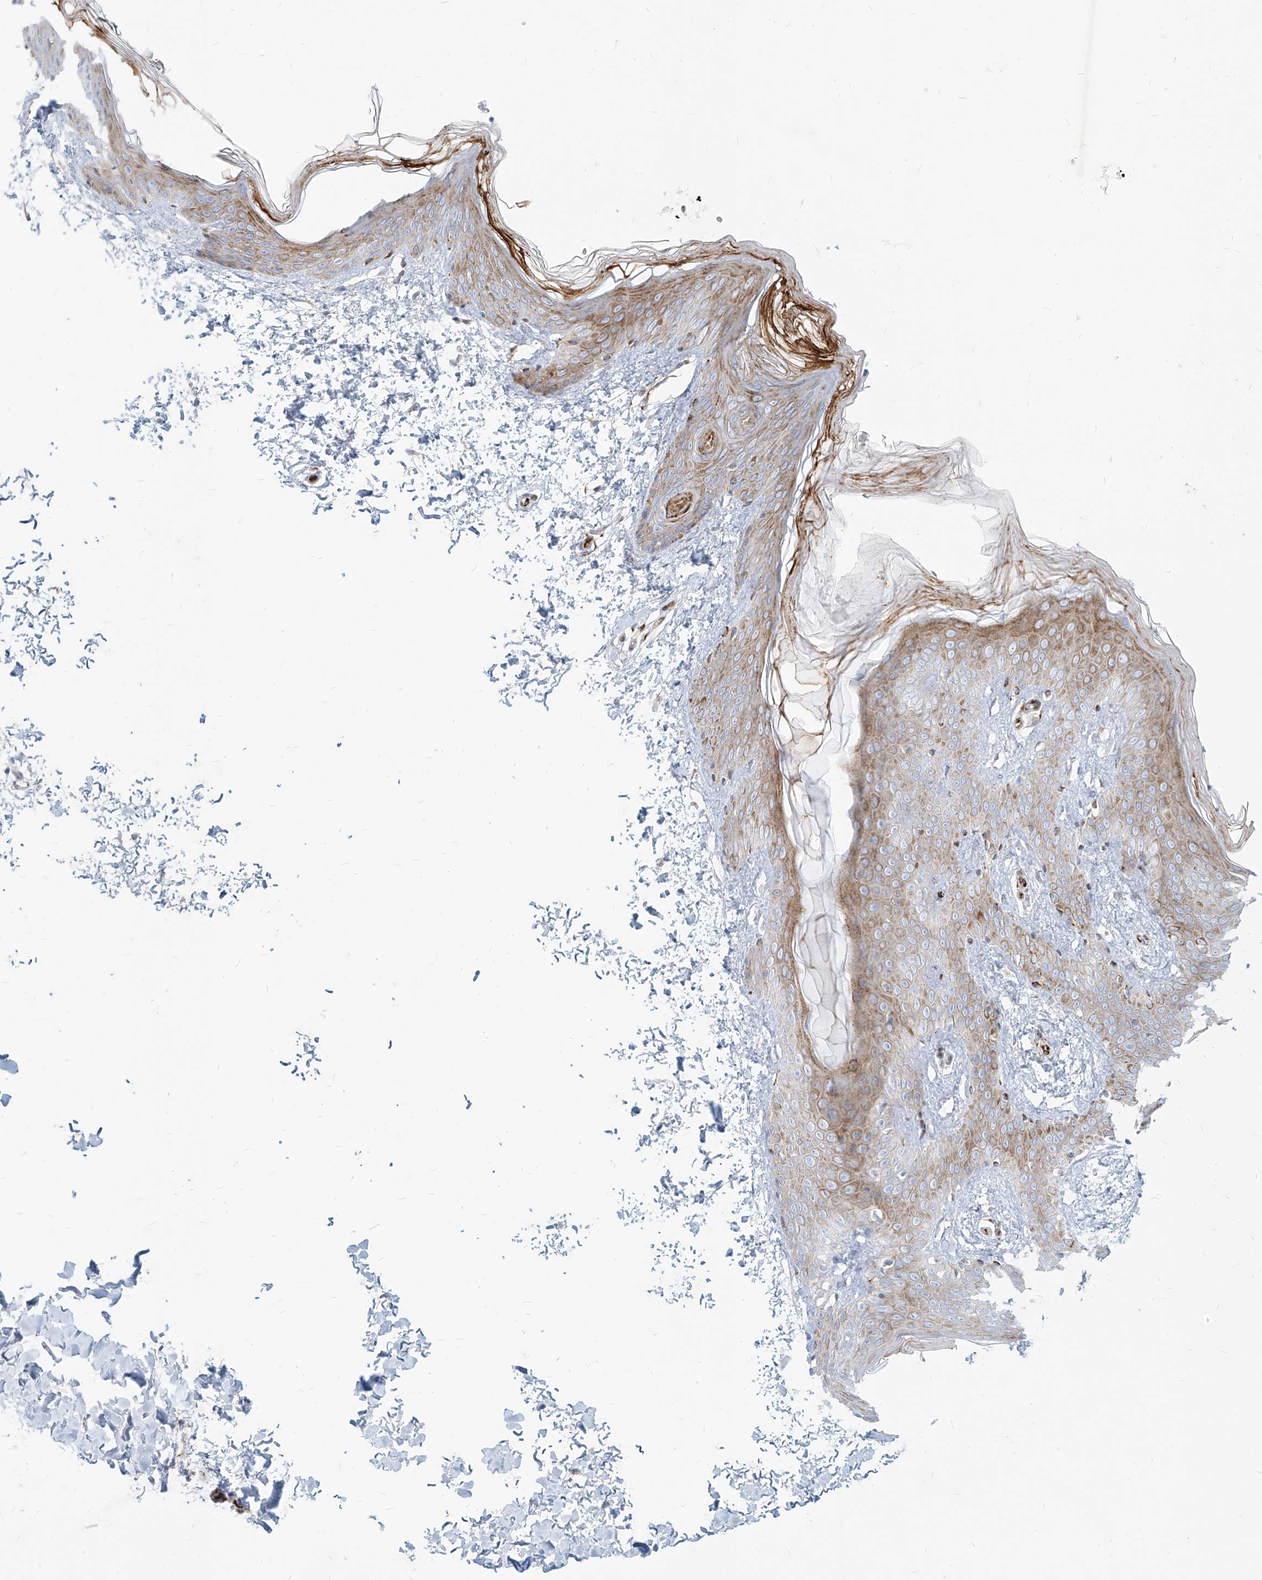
{"staining": {"intensity": "negative", "quantity": "none", "location": "none"}, "tissue": "skin", "cell_type": "Fibroblasts", "image_type": "normal", "snomed": [{"axis": "morphology", "description": "Normal tissue, NOS"}, {"axis": "morphology", "description": "Neoplasm, benign, NOS"}, {"axis": "topography", "description": "Skin"}, {"axis": "topography", "description": "Soft tissue"}], "caption": "Image shows no significant protein positivity in fibroblasts of benign skin.", "gene": "MTX2", "patient": {"sex": "male", "age": 26}}